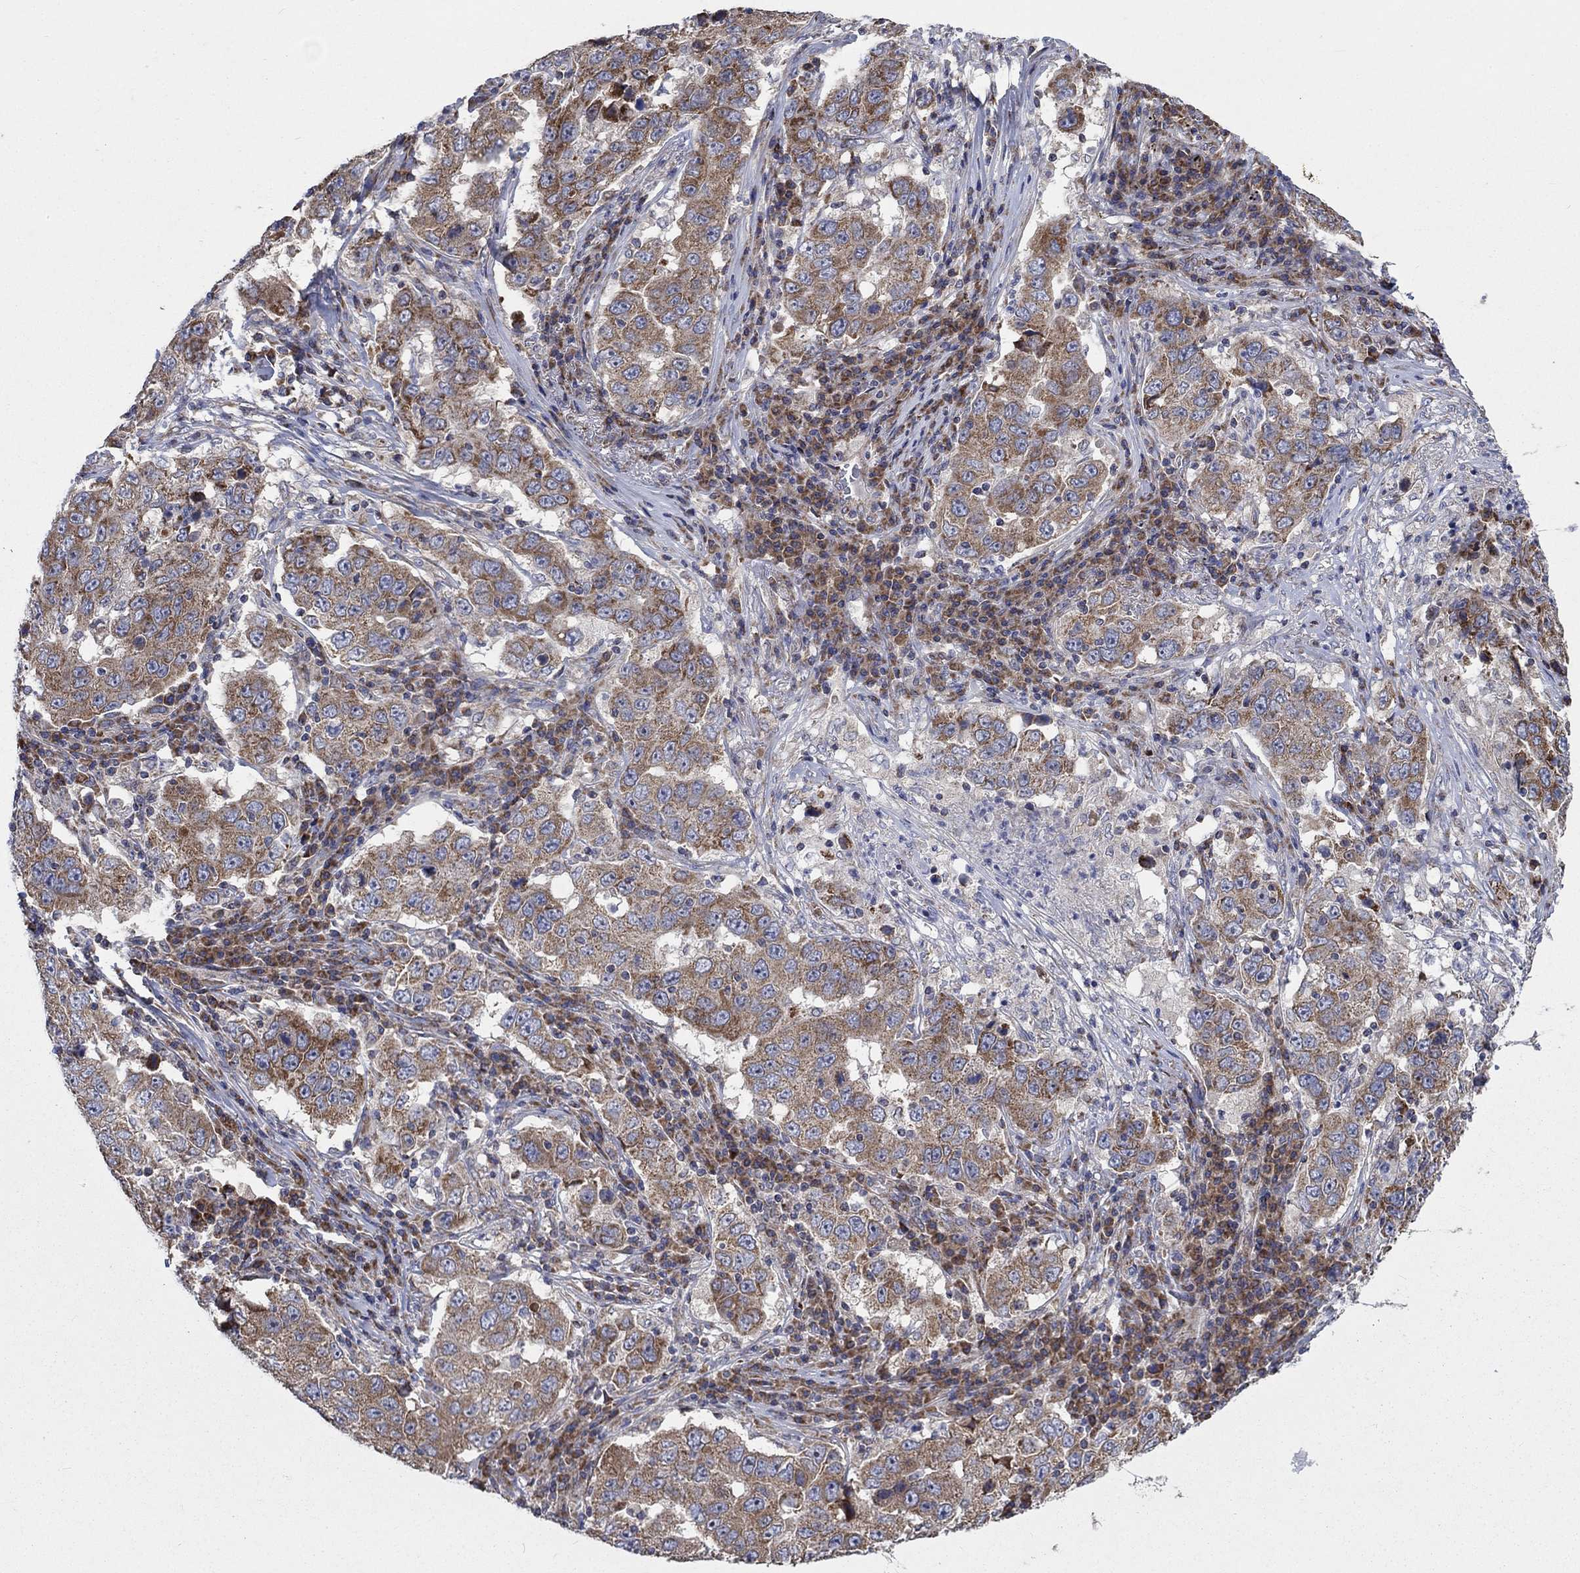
{"staining": {"intensity": "moderate", "quantity": "25%-75%", "location": "cytoplasmic/membranous"}, "tissue": "lung cancer", "cell_type": "Tumor cells", "image_type": "cancer", "snomed": [{"axis": "morphology", "description": "Adenocarcinoma, NOS"}, {"axis": "topography", "description": "Lung"}], "caption": "DAB (3,3'-diaminobenzidine) immunohistochemical staining of lung cancer (adenocarcinoma) reveals moderate cytoplasmic/membranous protein positivity in about 25%-75% of tumor cells. (brown staining indicates protein expression, while blue staining denotes nuclei).", "gene": "RPLP0", "patient": {"sex": "male", "age": 73}}